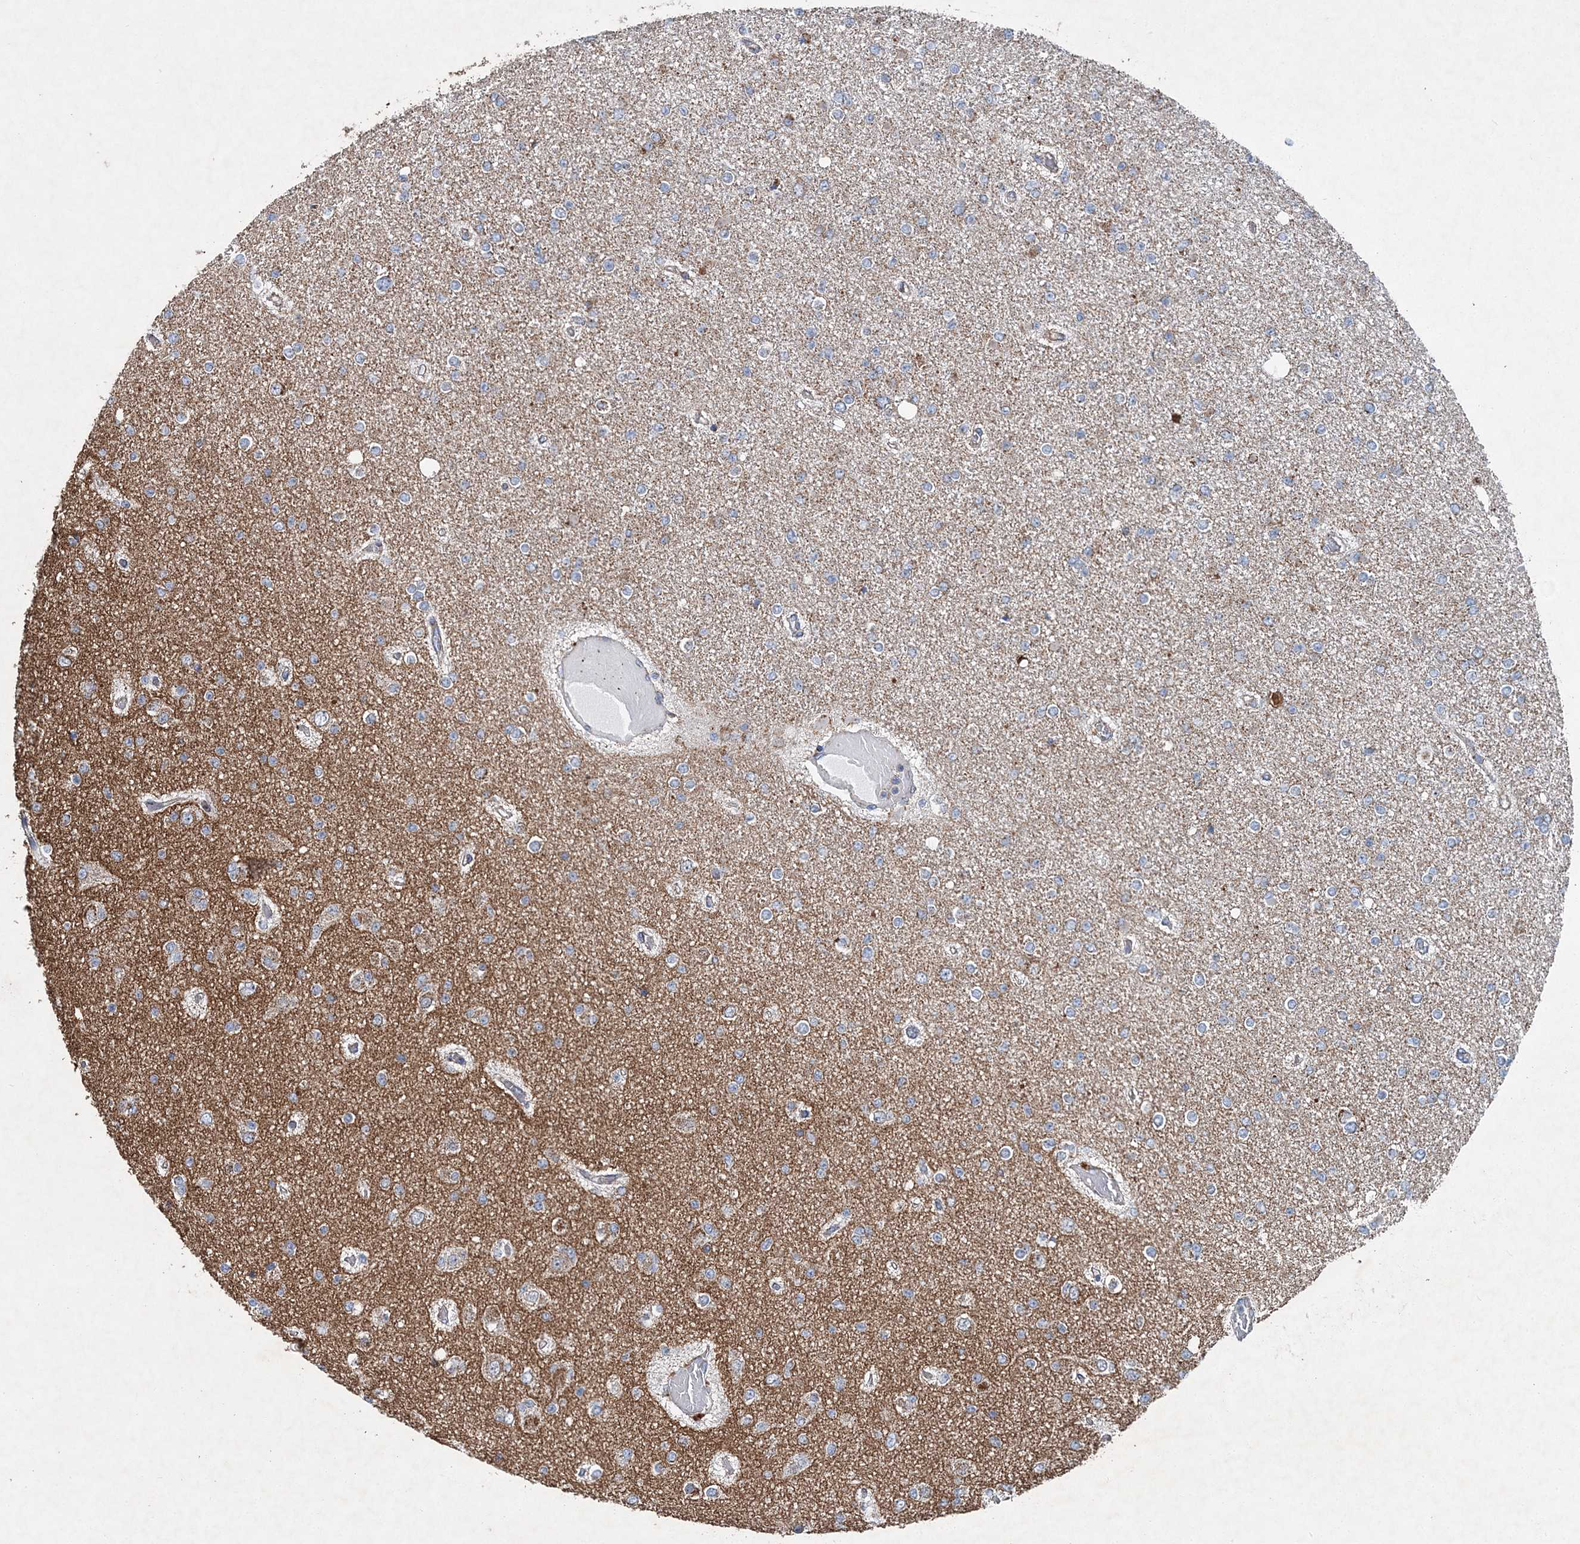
{"staining": {"intensity": "weak", "quantity": "<25%", "location": "cytoplasmic/membranous"}, "tissue": "glioma", "cell_type": "Tumor cells", "image_type": "cancer", "snomed": [{"axis": "morphology", "description": "Glioma, malignant, Low grade"}, {"axis": "topography", "description": "Brain"}], "caption": "There is no significant positivity in tumor cells of malignant glioma (low-grade). Nuclei are stained in blue.", "gene": "SPAG16", "patient": {"sex": "female", "age": 22}}